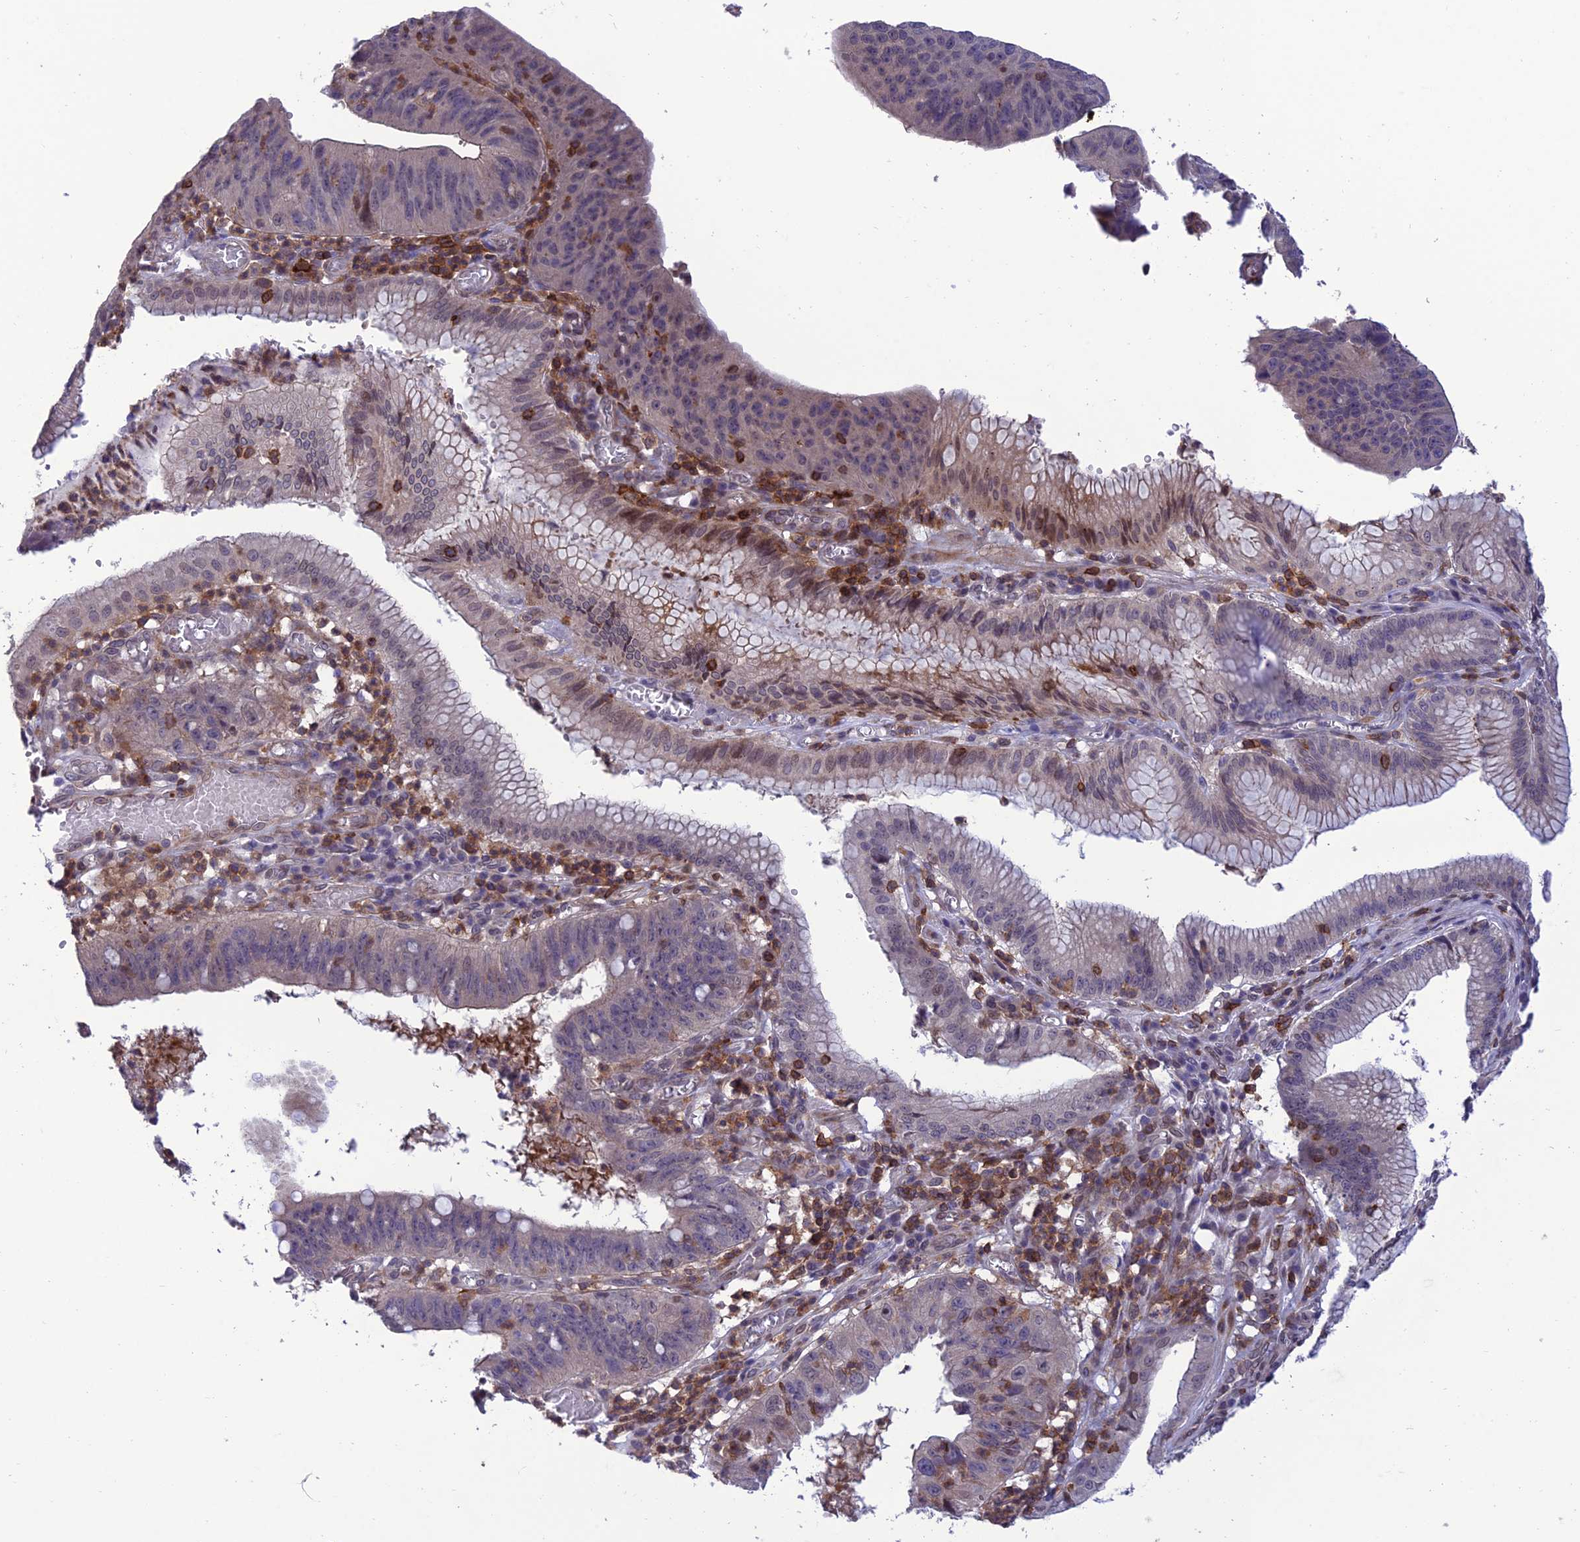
{"staining": {"intensity": "negative", "quantity": "none", "location": "none"}, "tissue": "stomach cancer", "cell_type": "Tumor cells", "image_type": "cancer", "snomed": [{"axis": "morphology", "description": "Adenocarcinoma, NOS"}, {"axis": "topography", "description": "Stomach"}], "caption": "This is an IHC histopathology image of human stomach adenocarcinoma. There is no positivity in tumor cells.", "gene": "FAM76A", "patient": {"sex": "male", "age": 59}}